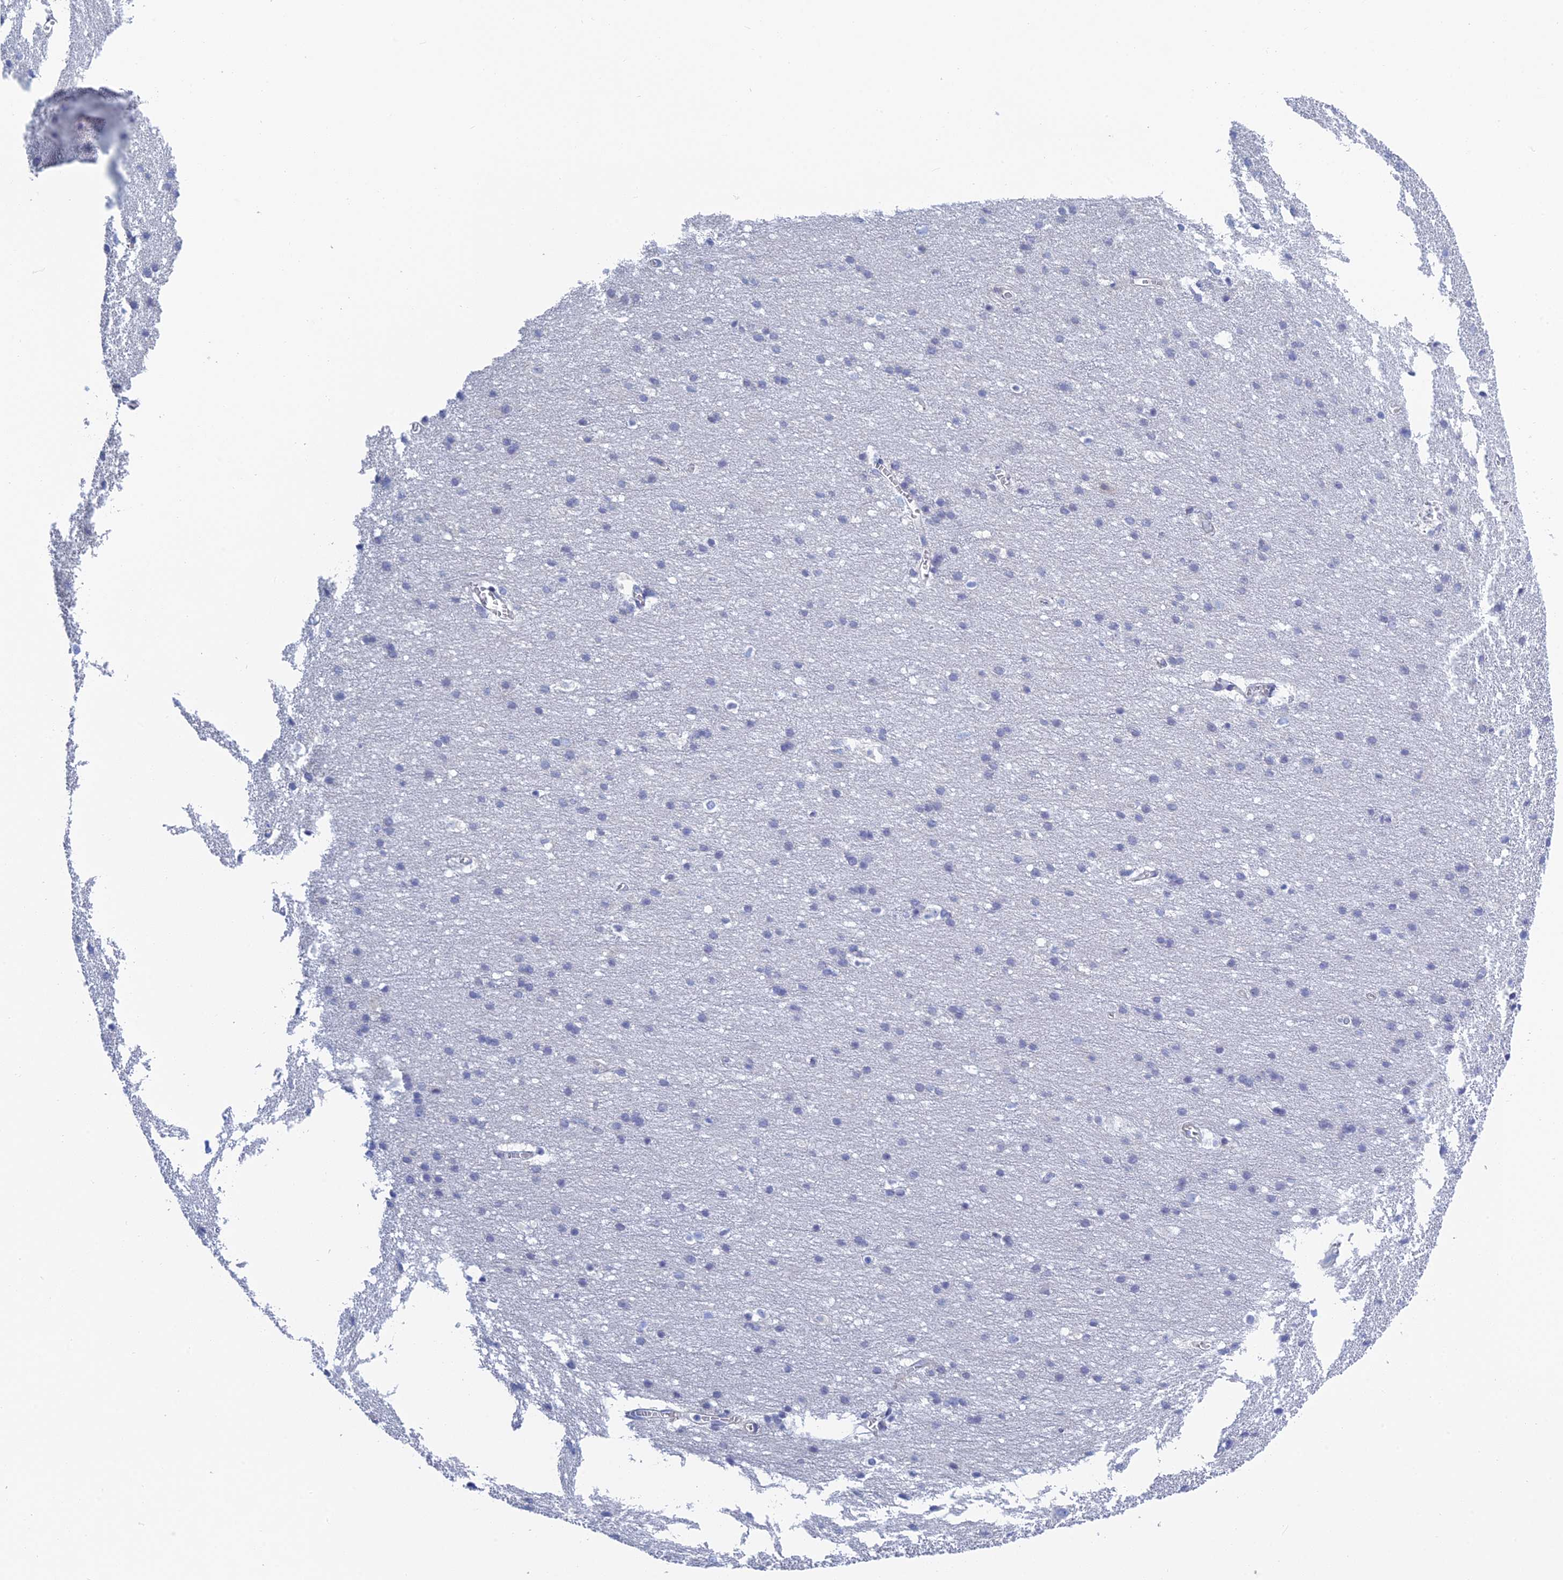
{"staining": {"intensity": "negative", "quantity": "none", "location": "none"}, "tissue": "cerebral cortex", "cell_type": "Endothelial cells", "image_type": "normal", "snomed": [{"axis": "morphology", "description": "Normal tissue, NOS"}, {"axis": "topography", "description": "Cerebral cortex"}], "caption": "High power microscopy photomicrograph of an immunohistochemistry (IHC) micrograph of normal cerebral cortex, revealing no significant expression in endothelial cells.", "gene": "PCDHA8", "patient": {"sex": "male", "age": 54}}